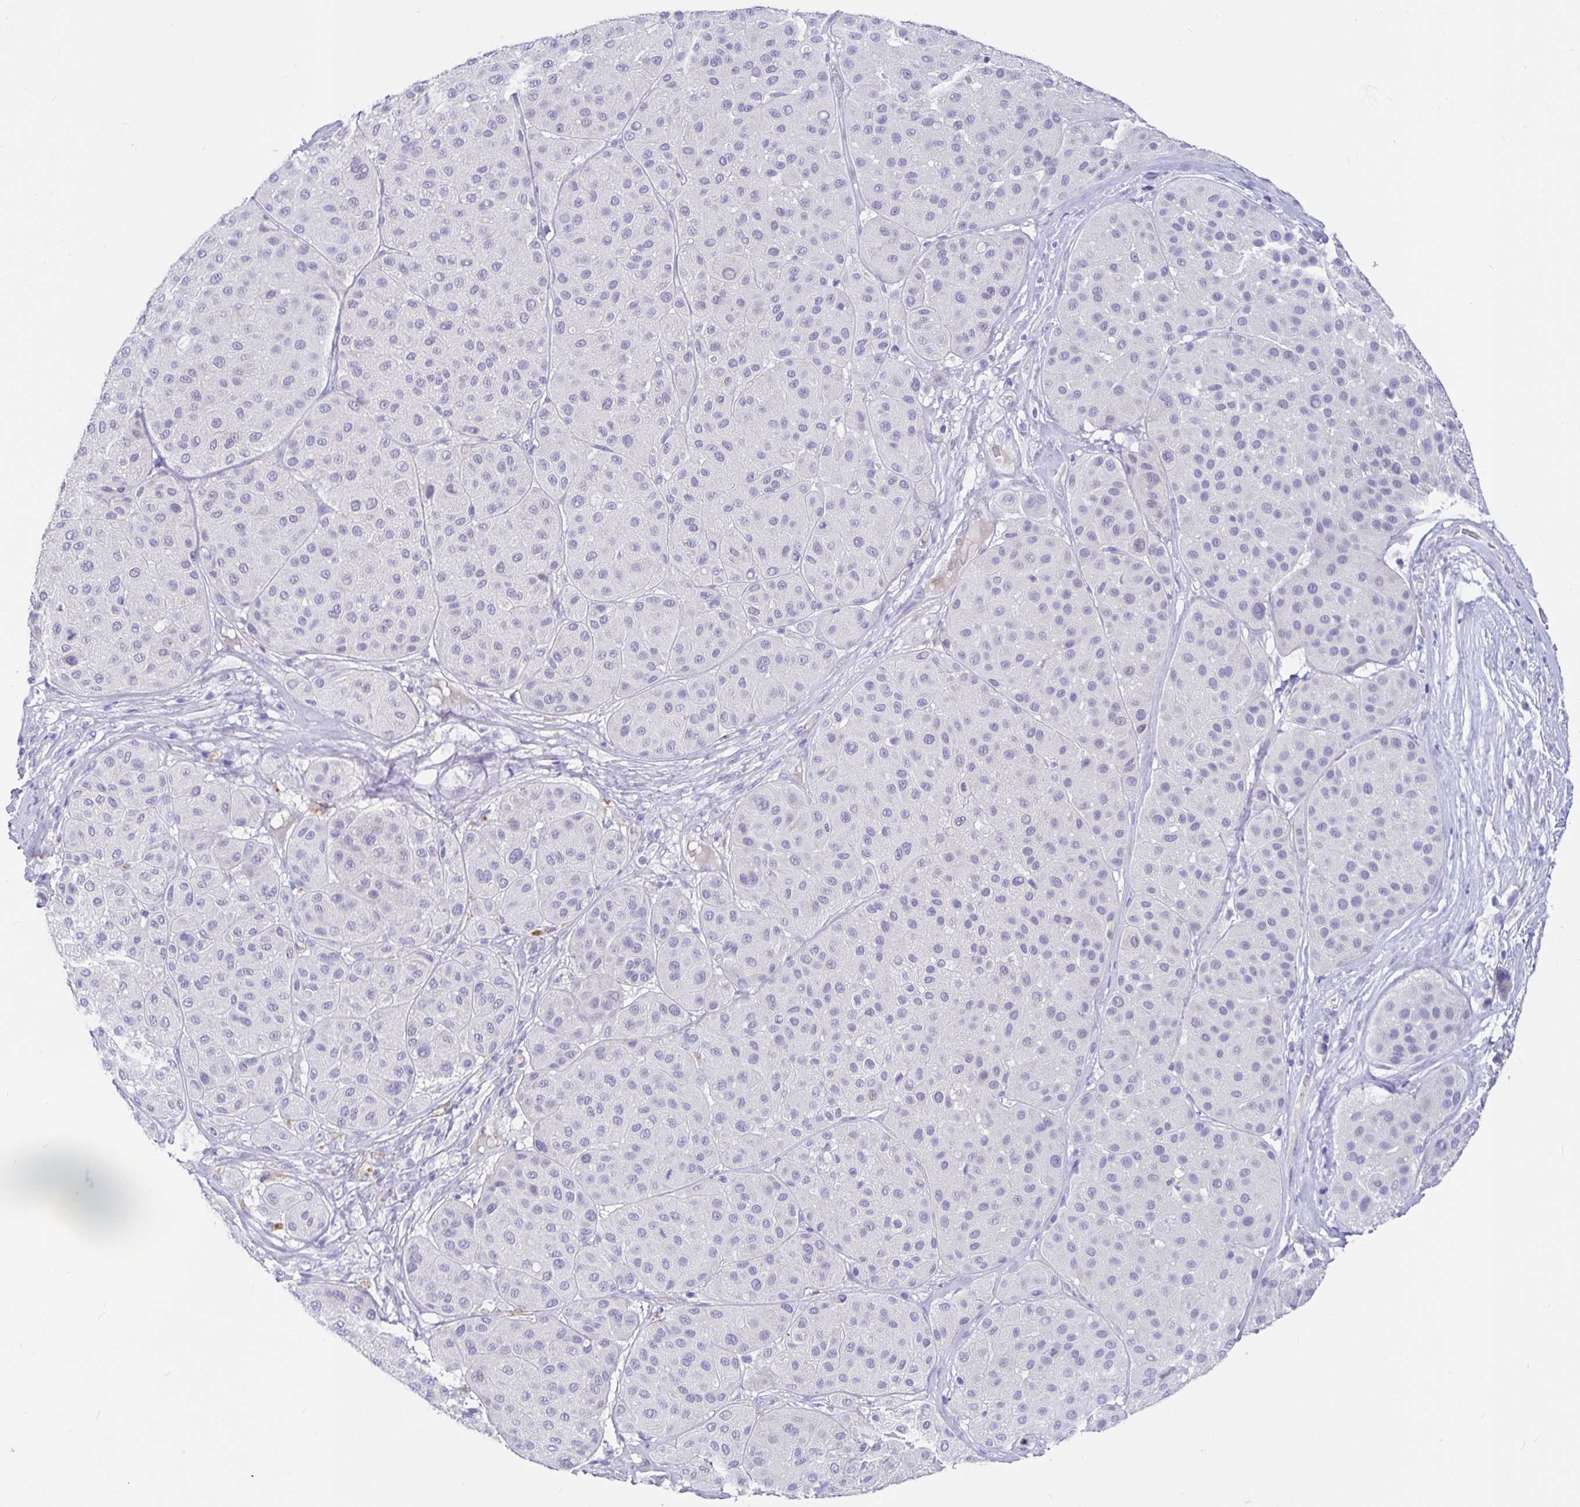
{"staining": {"intensity": "negative", "quantity": "none", "location": "none"}, "tissue": "melanoma", "cell_type": "Tumor cells", "image_type": "cancer", "snomed": [{"axis": "morphology", "description": "Malignant melanoma, Metastatic site"}, {"axis": "topography", "description": "Smooth muscle"}], "caption": "This is an immunohistochemistry image of human malignant melanoma (metastatic site). There is no expression in tumor cells.", "gene": "TPTE", "patient": {"sex": "male", "age": 41}}